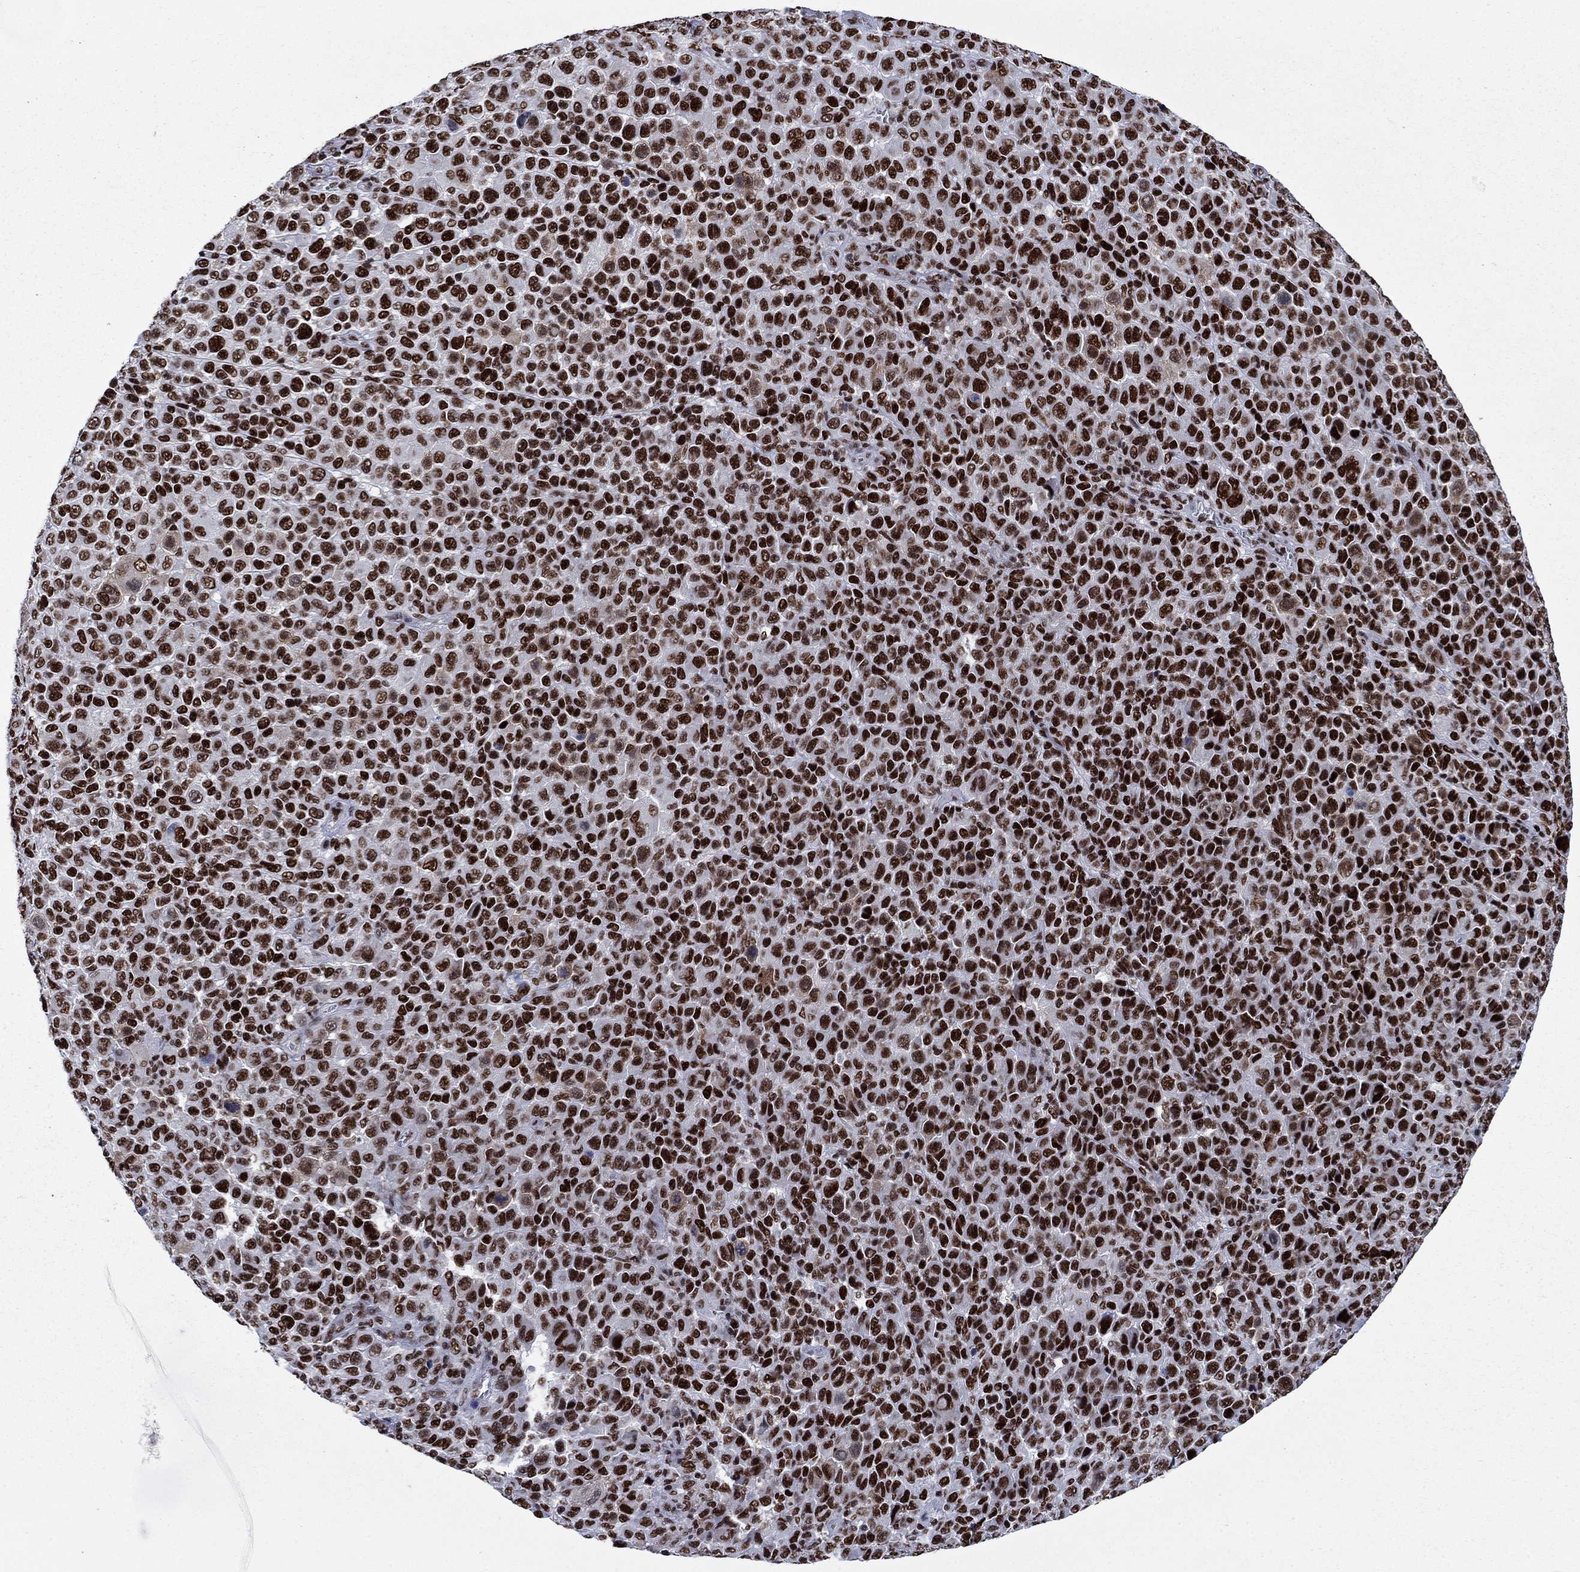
{"staining": {"intensity": "strong", "quantity": ">75%", "location": "nuclear"}, "tissue": "melanoma", "cell_type": "Tumor cells", "image_type": "cancer", "snomed": [{"axis": "morphology", "description": "Malignant melanoma, NOS"}, {"axis": "topography", "description": "Skin"}], "caption": "Tumor cells show strong nuclear positivity in approximately >75% of cells in malignant melanoma.", "gene": "RPRD1B", "patient": {"sex": "female", "age": 57}}